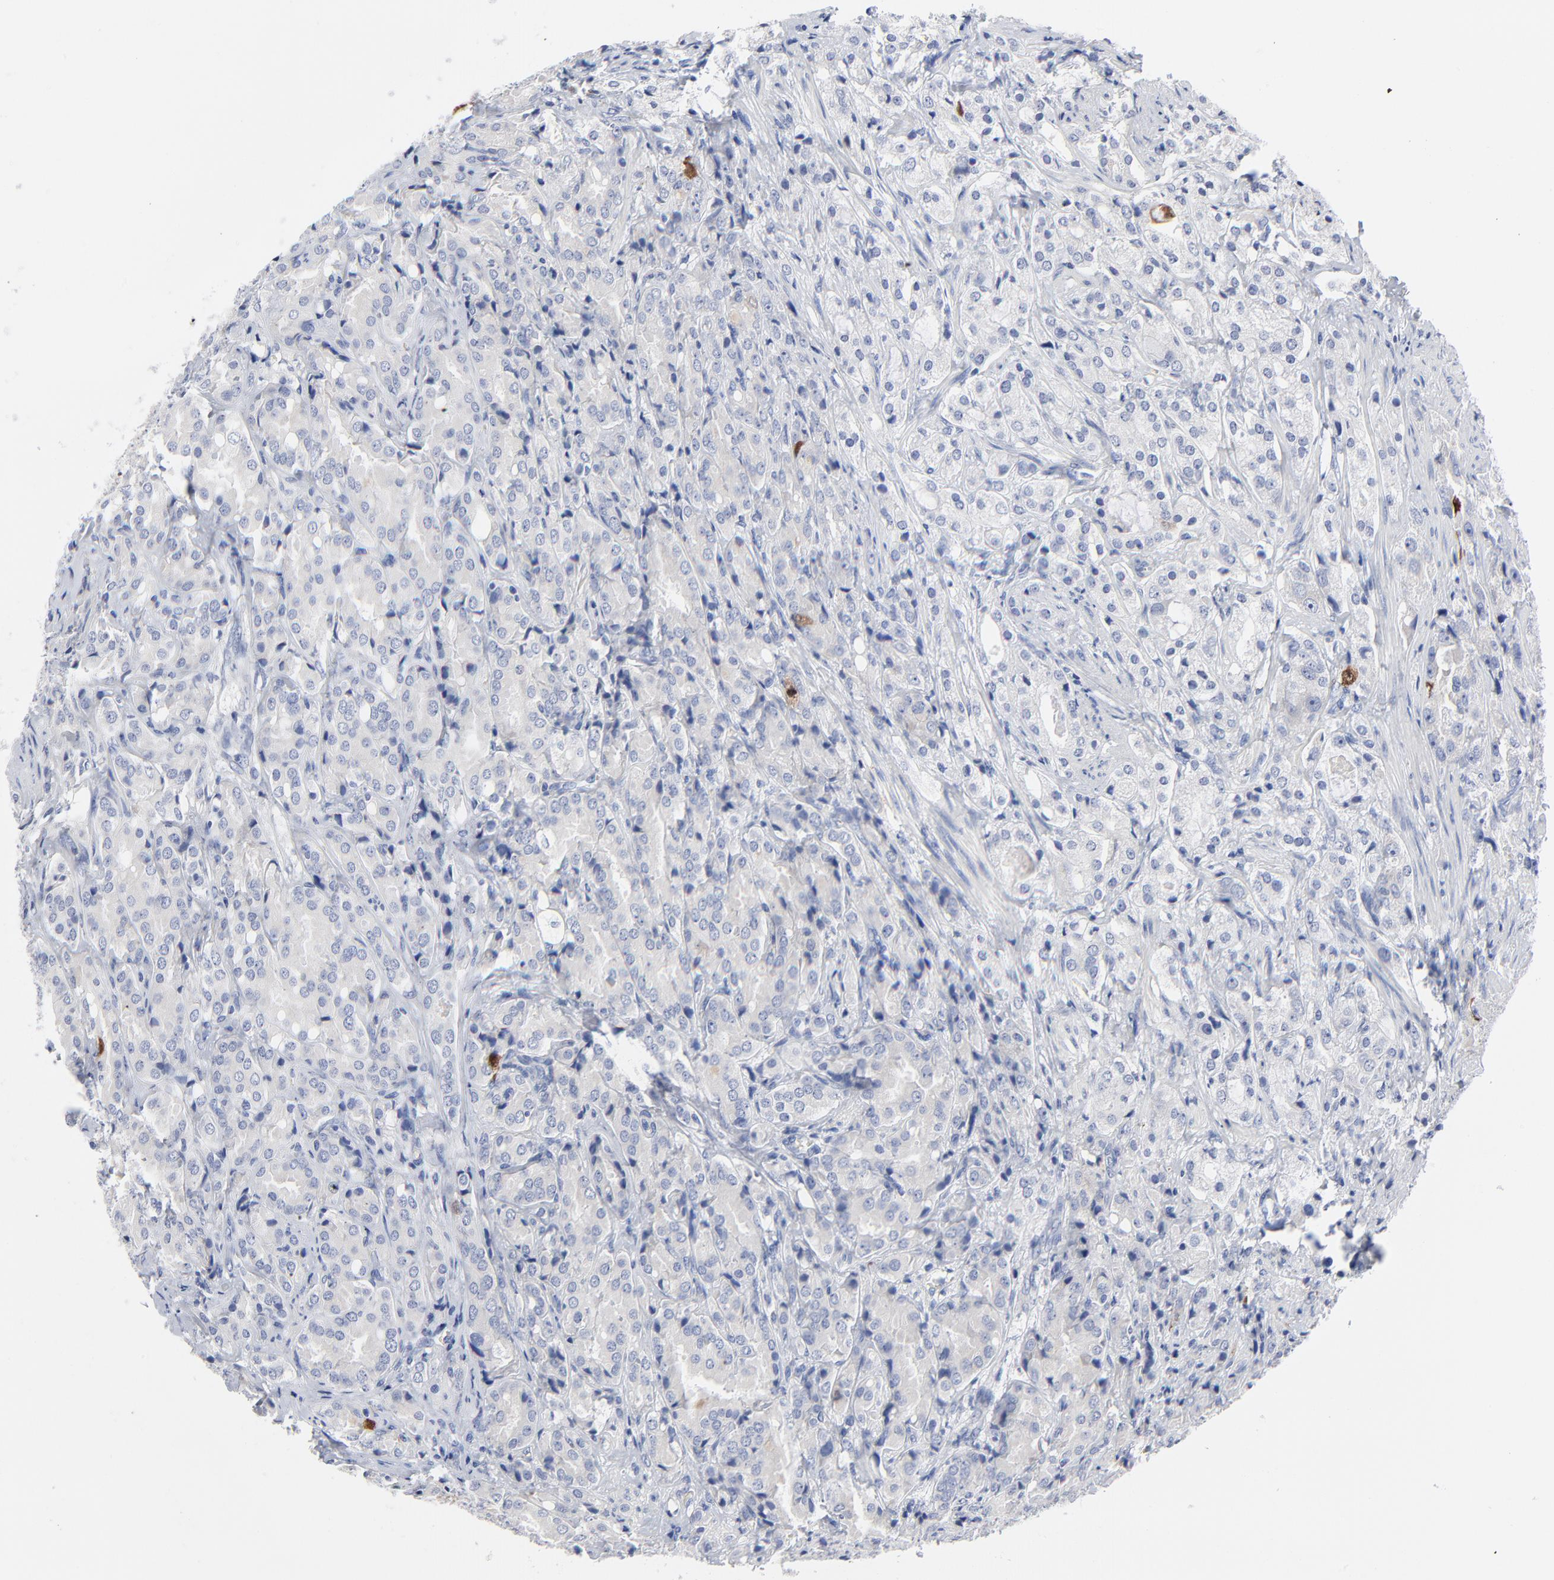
{"staining": {"intensity": "moderate", "quantity": "<25%", "location": "cytoplasmic/membranous,nuclear"}, "tissue": "prostate cancer", "cell_type": "Tumor cells", "image_type": "cancer", "snomed": [{"axis": "morphology", "description": "Adenocarcinoma, High grade"}, {"axis": "topography", "description": "Prostate"}], "caption": "Prostate cancer was stained to show a protein in brown. There is low levels of moderate cytoplasmic/membranous and nuclear expression in approximately <25% of tumor cells. (IHC, brightfield microscopy, high magnification).", "gene": "CDK1", "patient": {"sex": "male", "age": 68}}